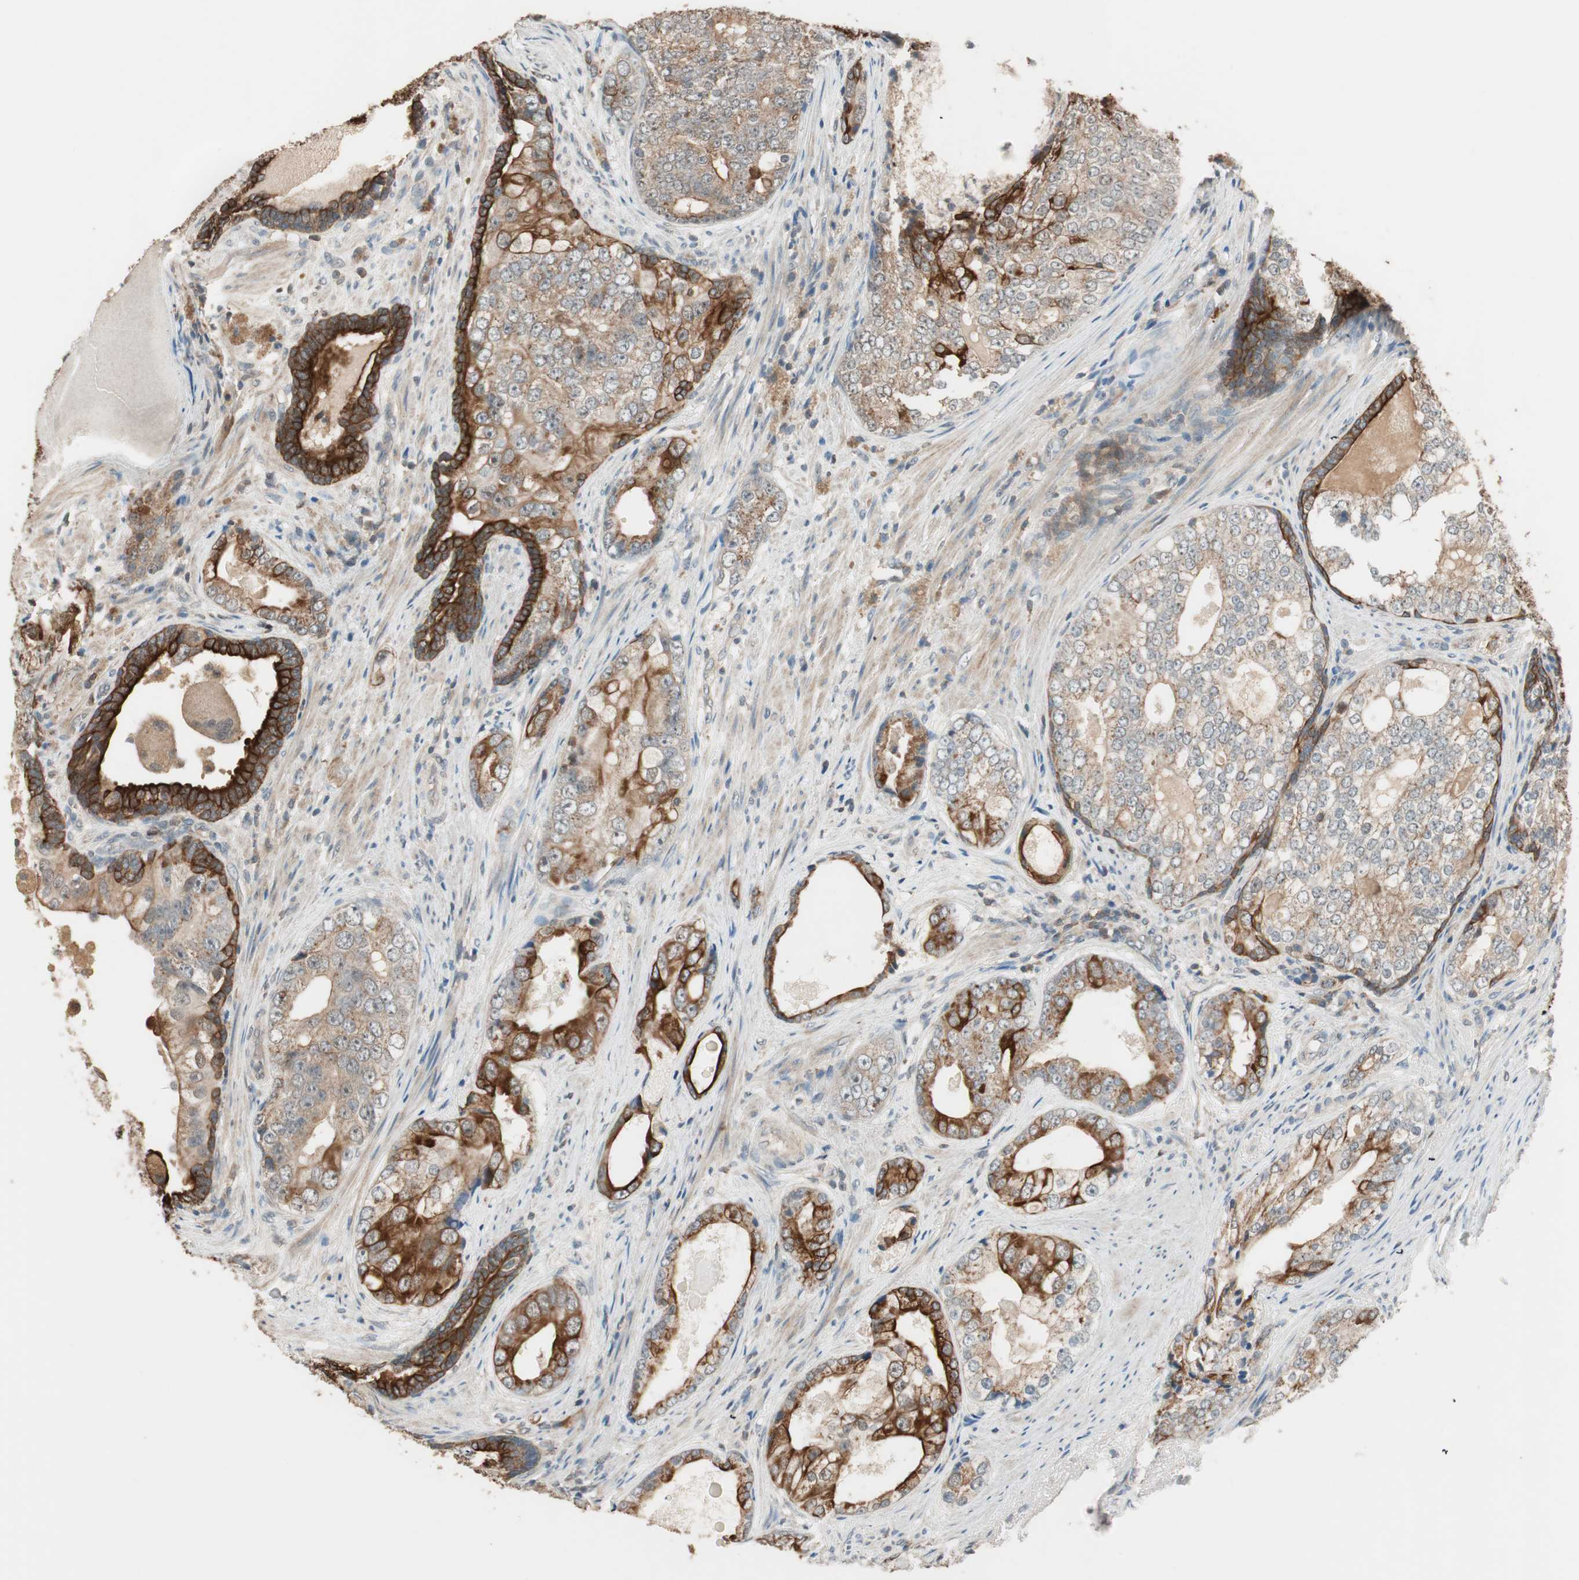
{"staining": {"intensity": "weak", "quantity": ">75%", "location": "cytoplasmic/membranous"}, "tissue": "prostate cancer", "cell_type": "Tumor cells", "image_type": "cancer", "snomed": [{"axis": "morphology", "description": "Adenocarcinoma, High grade"}, {"axis": "topography", "description": "Prostate"}], "caption": "About >75% of tumor cells in high-grade adenocarcinoma (prostate) display weak cytoplasmic/membranous protein expression as visualized by brown immunohistochemical staining.", "gene": "TRIM21", "patient": {"sex": "male", "age": 66}}